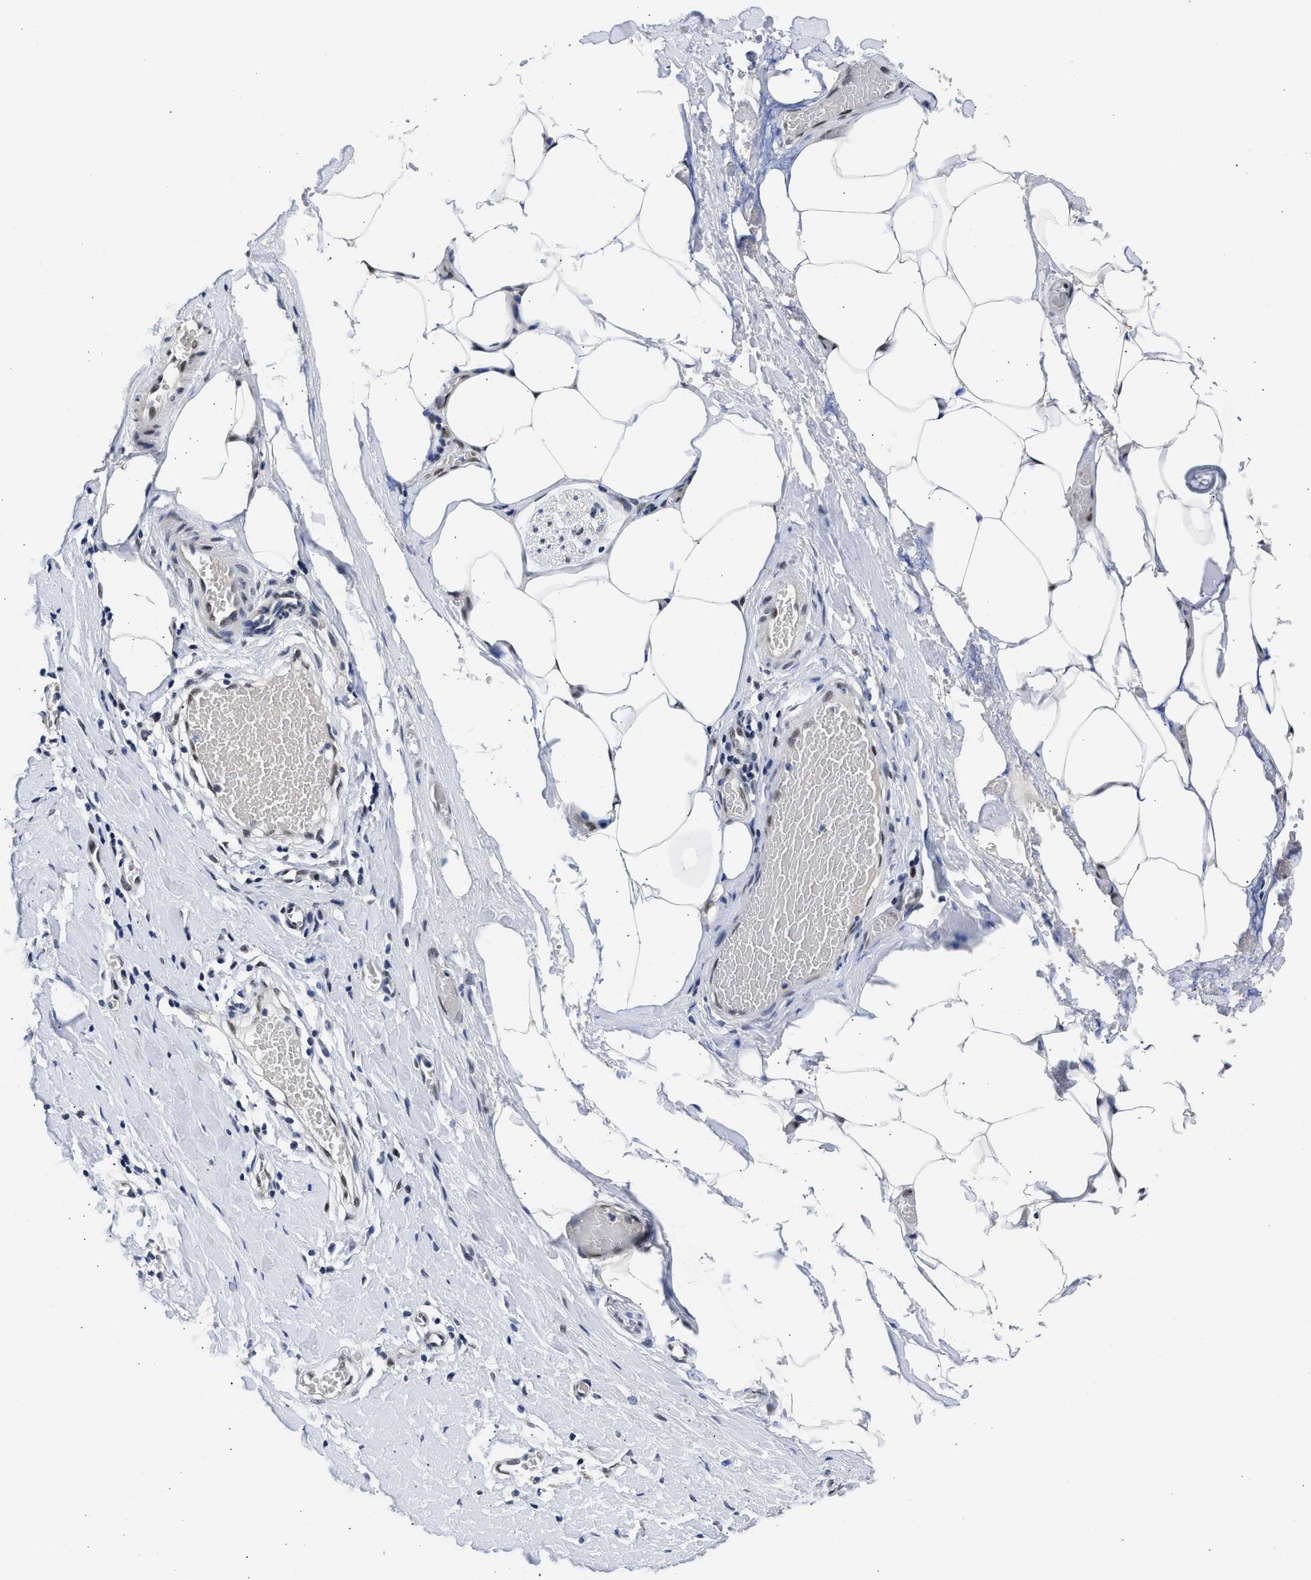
{"staining": {"intensity": "negative", "quantity": "none", "location": "none"}, "tissue": "adipose tissue", "cell_type": "Adipocytes", "image_type": "normal", "snomed": [{"axis": "morphology", "description": "Normal tissue, NOS"}, {"axis": "morphology", "description": "Adenocarcinoma, NOS"}, {"axis": "topography", "description": "Colon"}, {"axis": "topography", "description": "Peripheral nerve tissue"}], "caption": "DAB immunohistochemical staining of benign human adipose tissue demonstrates no significant staining in adipocytes. (Stains: DAB (3,3'-diaminobenzidine) IHC with hematoxylin counter stain, Microscopy: brightfield microscopy at high magnification).", "gene": "XPO5", "patient": {"sex": "male", "age": 14}}